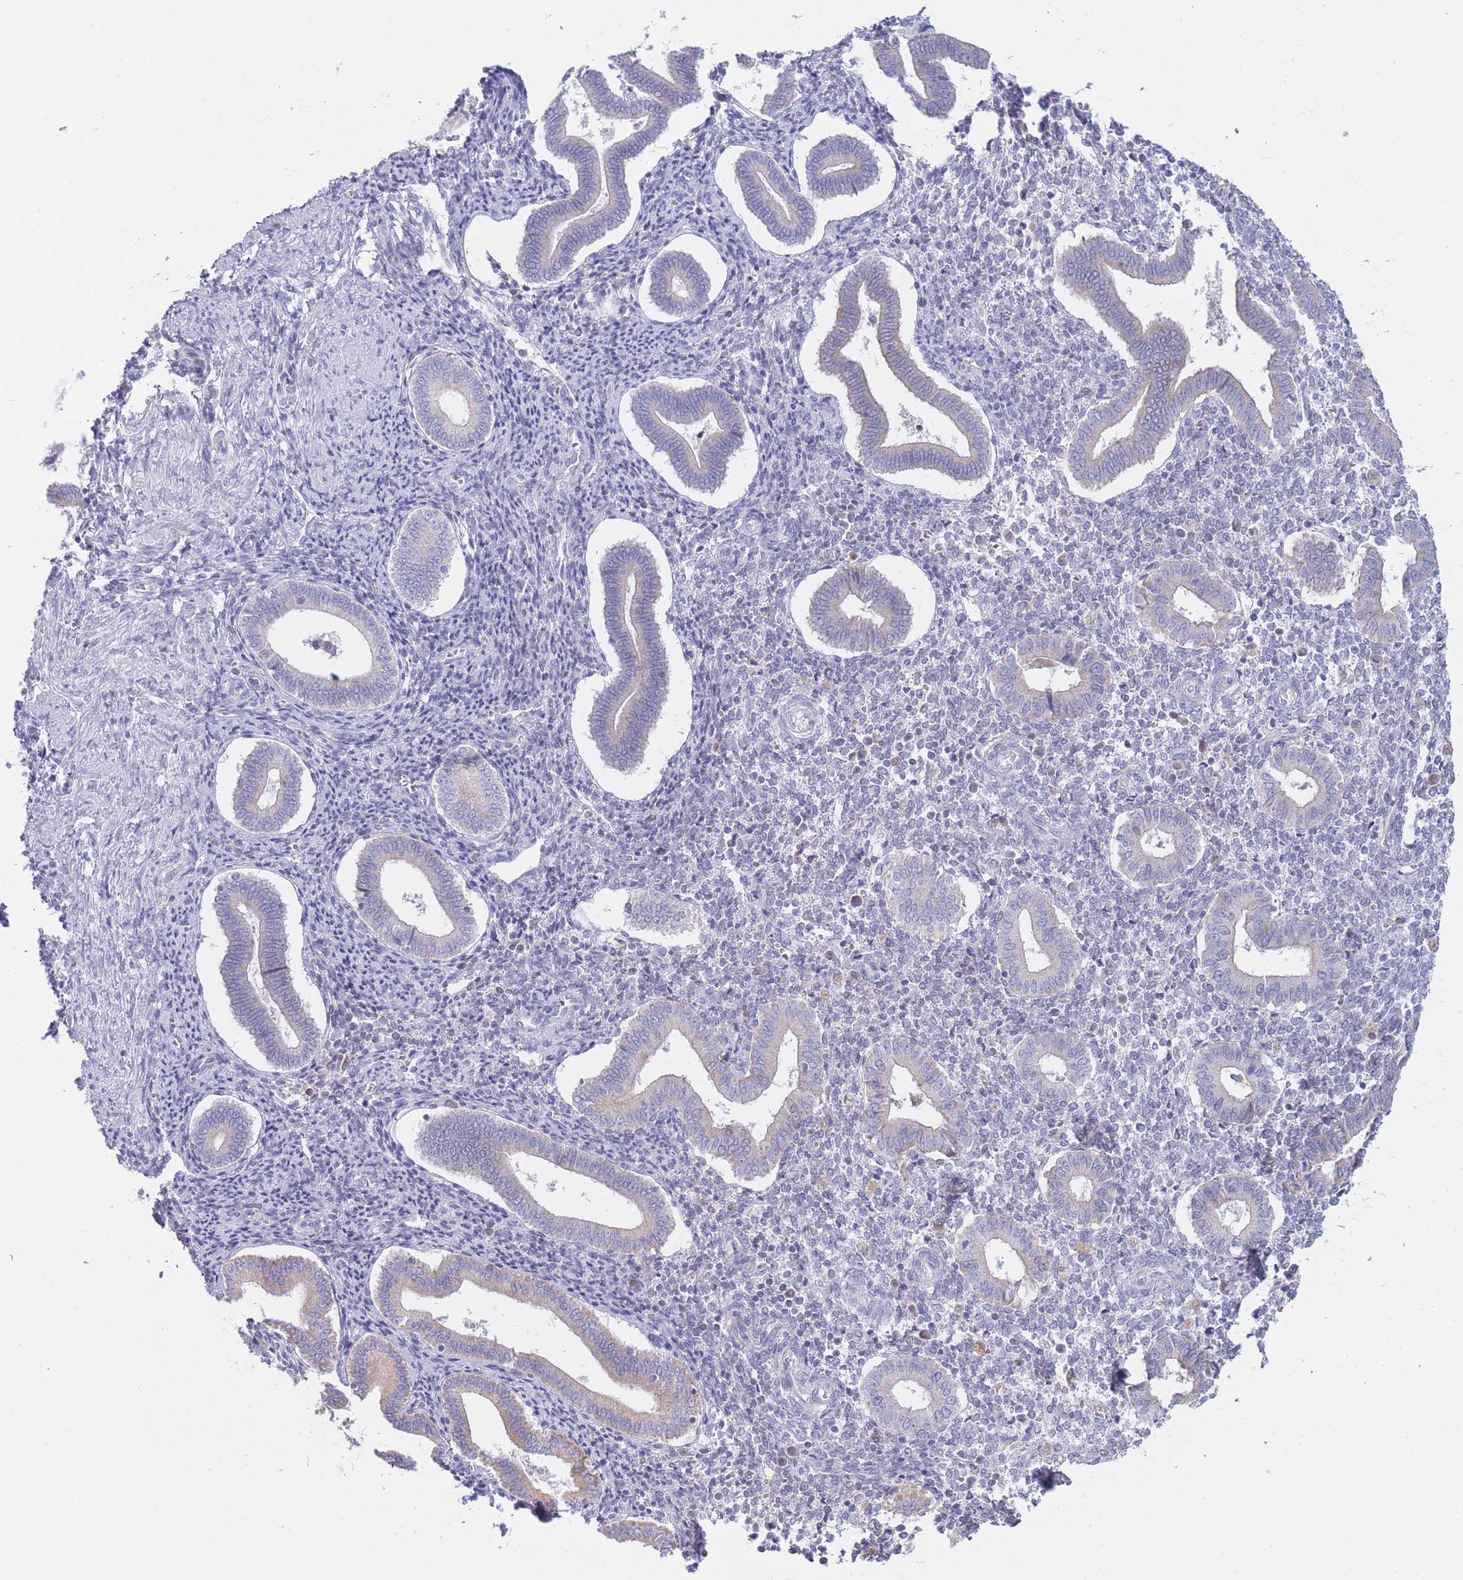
{"staining": {"intensity": "negative", "quantity": "none", "location": "none"}, "tissue": "endometrium", "cell_type": "Cells in endometrial stroma", "image_type": "normal", "snomed": [{"axis": "morphology", "description": "Normal tissue, NOS"}, {"axis": "topography", "description": "Endometrium"}], "caption": "The photomicrograph demonstrates no staining of cells in endometrial stroma in benign endometrium.", "gene": "NANP", "patient": {"sex": "female", "age": 44}}